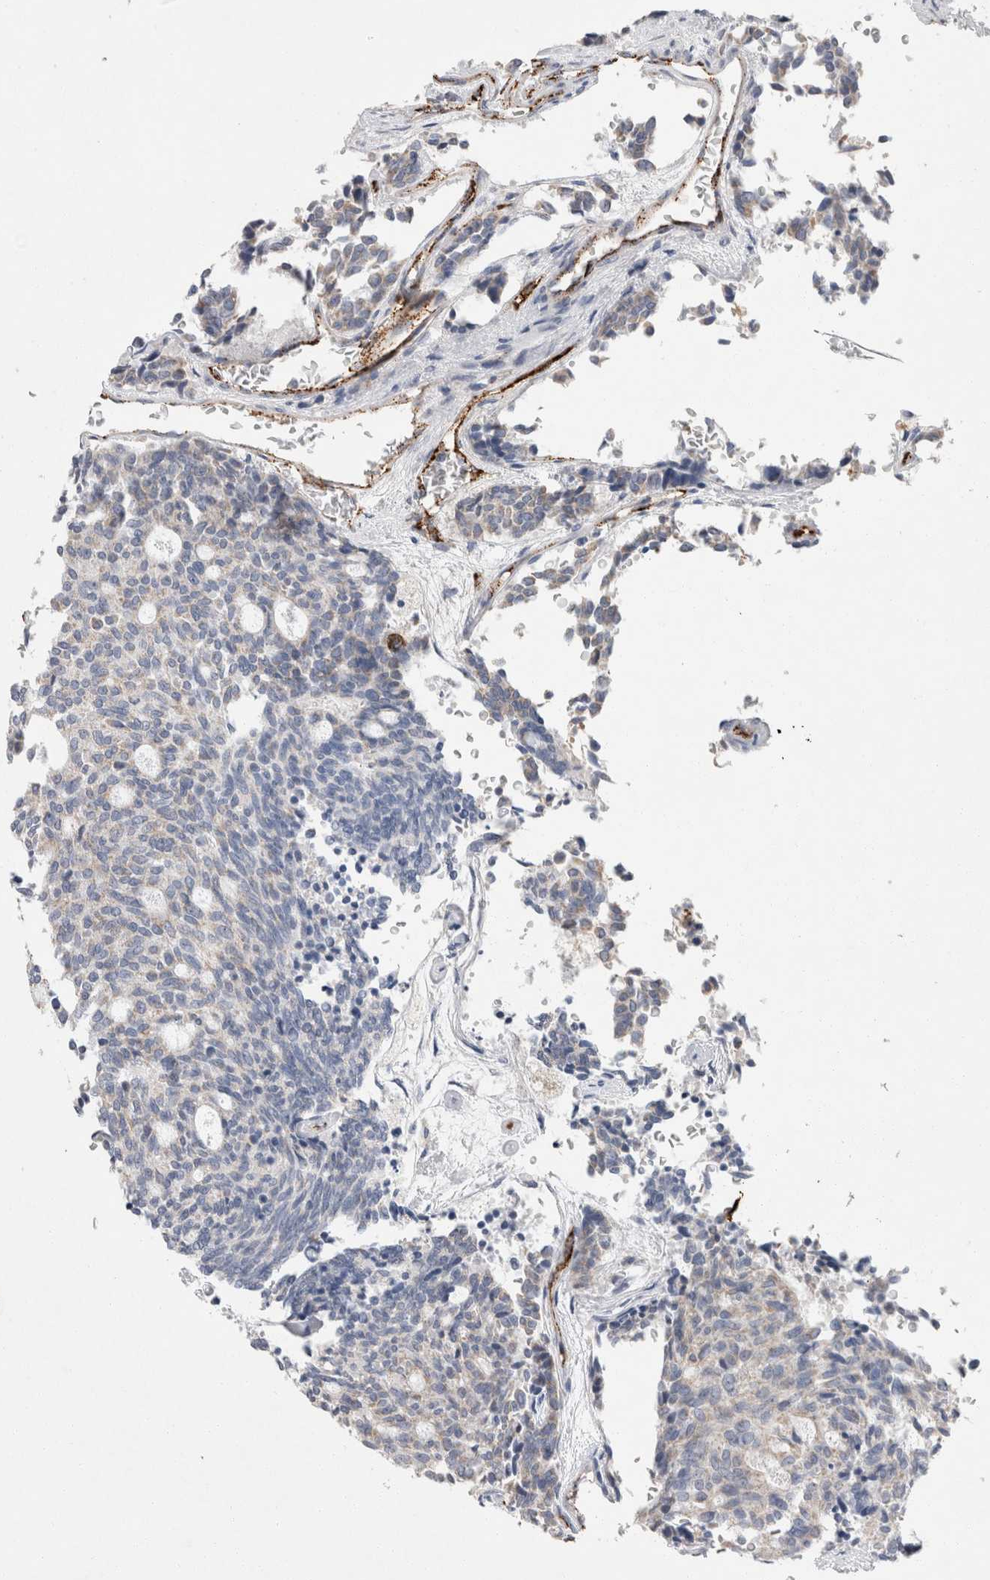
{"staining": {"intensity": "negative", "quantity": "none", "location": "none"}, "tissue": "carcinoid", "cell_type": "Tumor cells", "image_type": "cancer", "snomed": [{"axis": "morphology", "description": "Carcinoid, malignant, NOS"}, {"axis": "topography", "description": "Pancreas"}], "caption": "Tumor cells show no significant protein positivity in carcinoid (malignant).", "gene": "IARS2", "patient": {"sex": "female", "age": 54}}